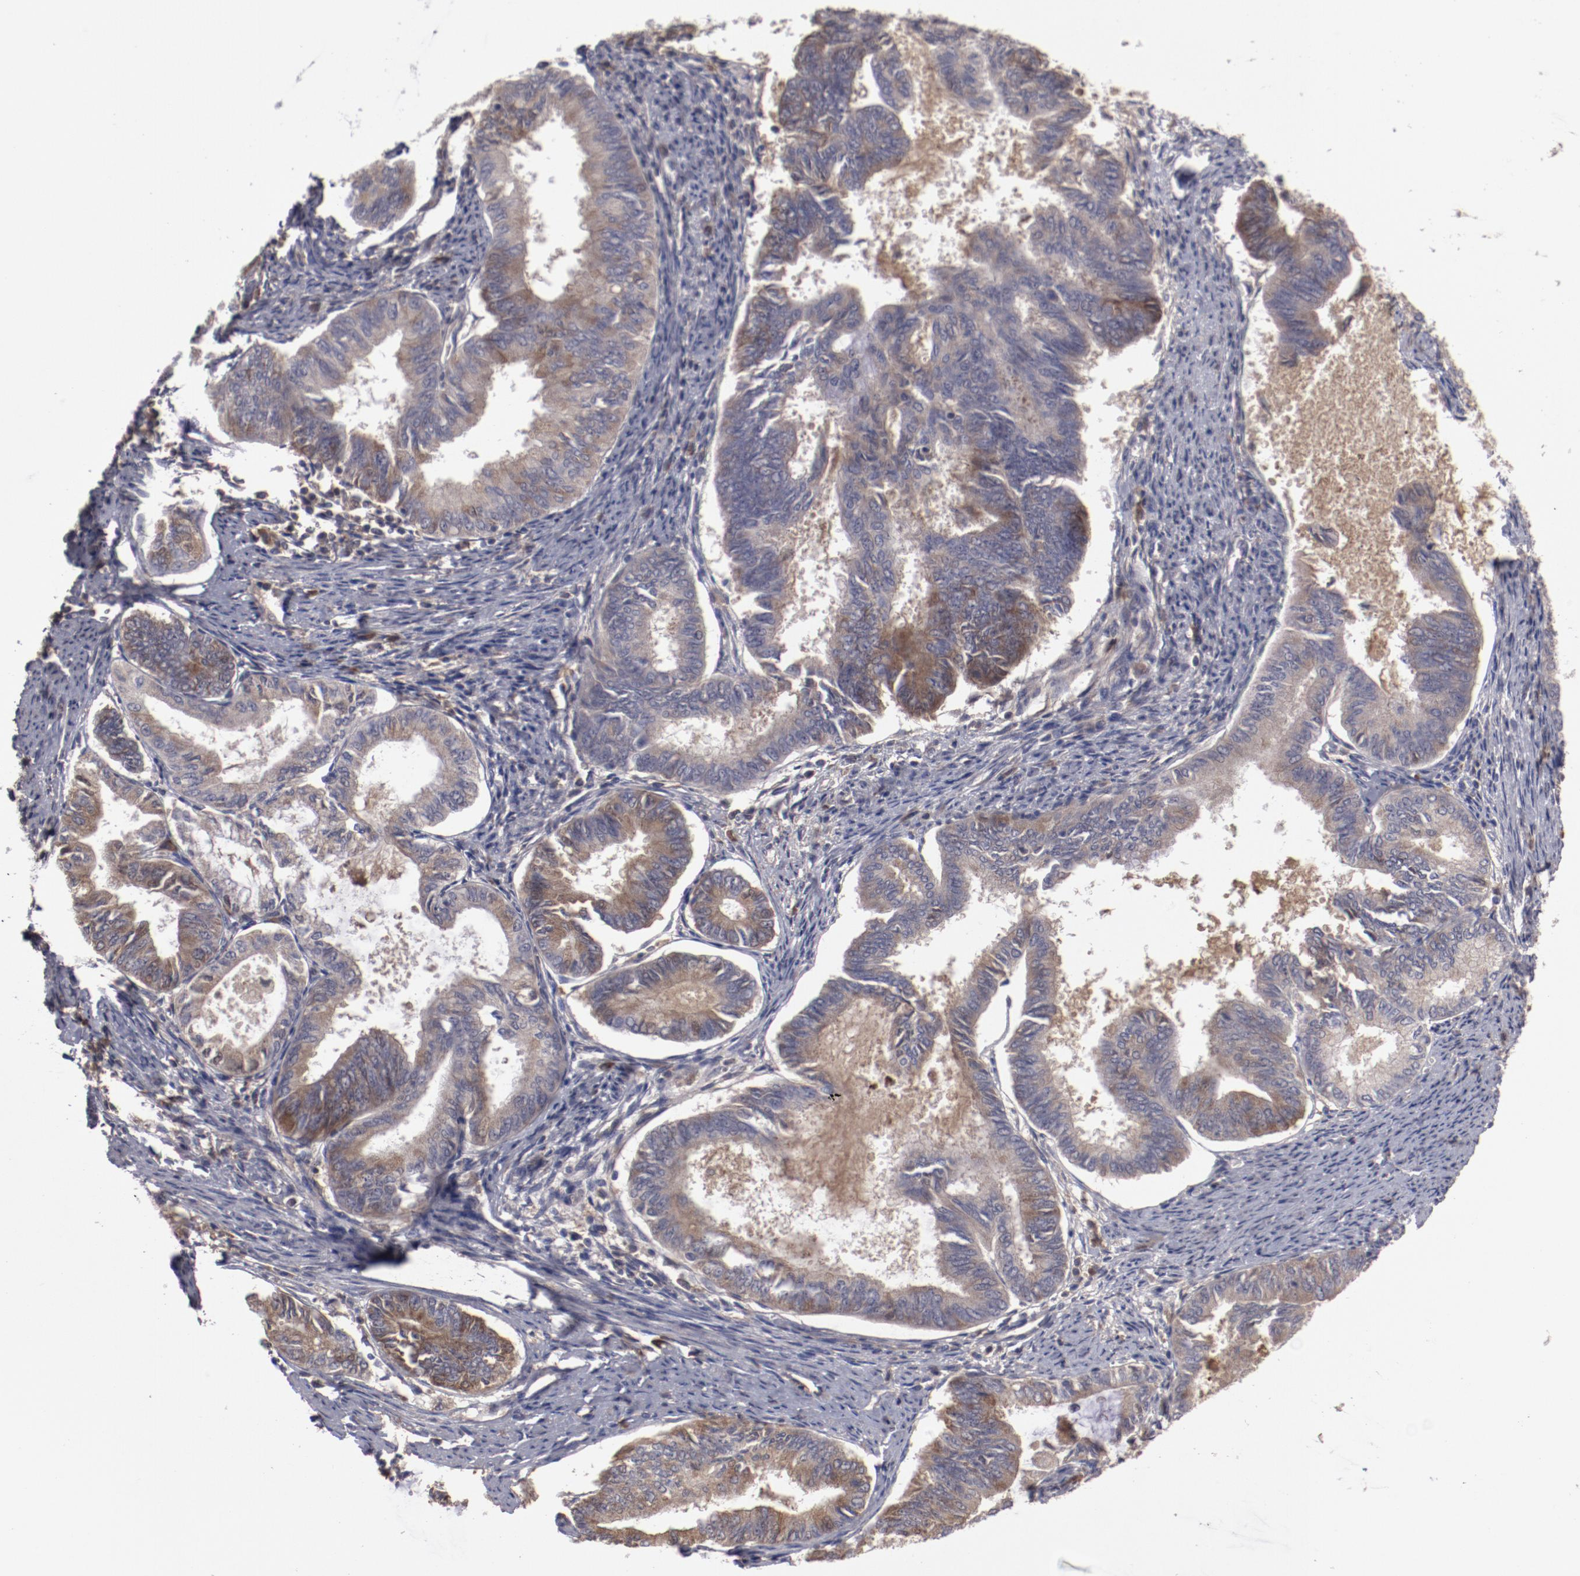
{"staining": {"intensity": "moderate", "quantity": "25%-75%", "location": "cytoplasmic/membranous"}, "tissue": "endometrial cancer", "cell_type": "Tumor cells", "image_type": "cancer", "snomed": [{"axis": "morphology", "description": "Adenocarcinoma, NOS"}, {"axis": "topography", "description": "Endometrium"}], "caption": "About 25%-75% of tumor cells in endometrial cancer display moderate cytoplasmic/membranous protein expression as visualized by brown immunohistochemical staining.", "gene": "CP", "patient": {"sex": "female", "age": 86}}